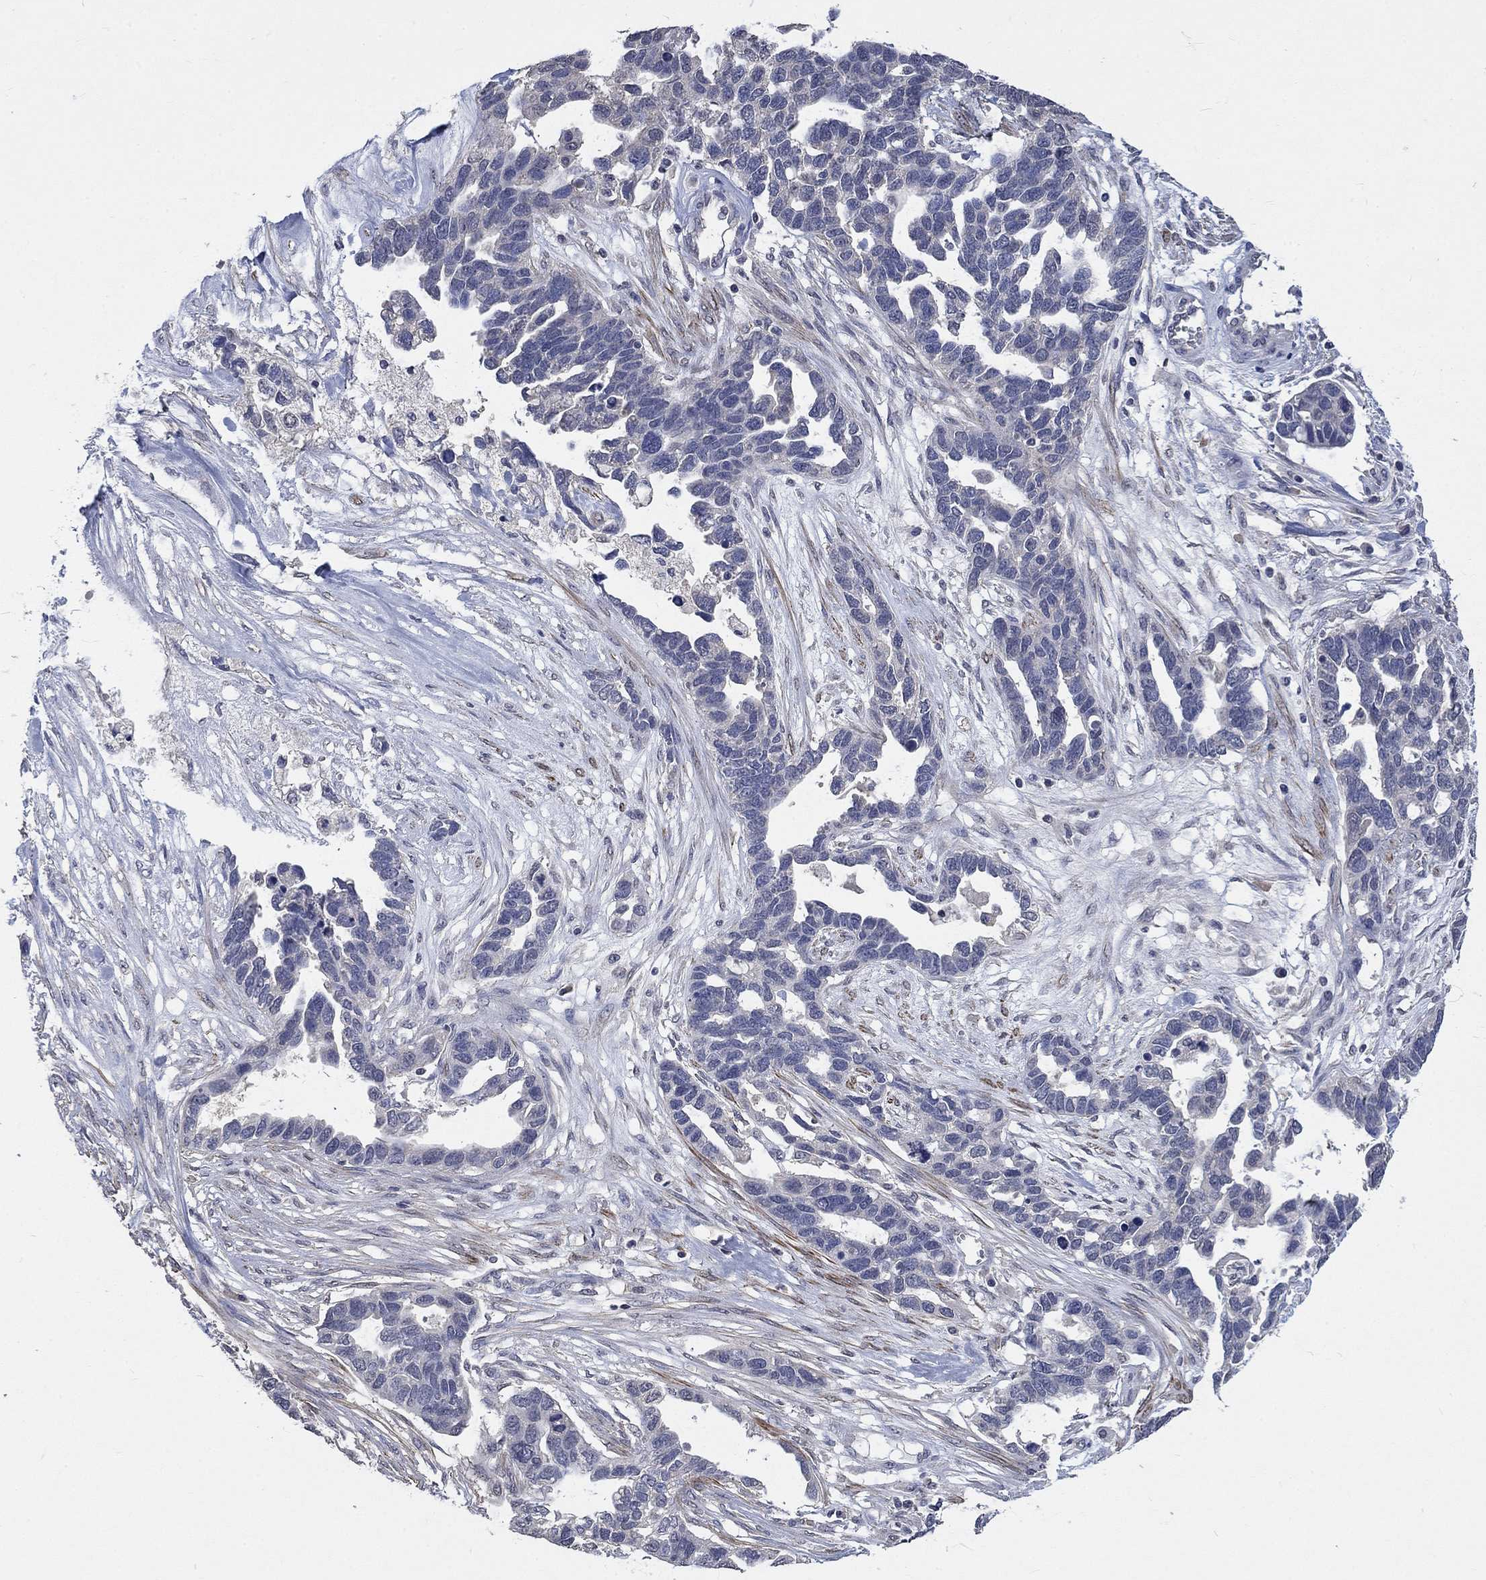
{"staining": {"intensity": "negative", "quantity": "none", "location": "none"}, "tissue": "ovarian cancer", "cell_type": "Tumor cells", "image_type": "cancer", "snomed": [{"axis": "morphology", "description": "Cystadenocarcinoma, serous, NOS"}, {"axis": "topography", "description": "Ovary"}], "caption": "There is no significant staining in tumor cells of serous cystadenocarcinoma (ovarian).", "gene": "ZBTB18", "patient": {"sex": "female", "age": 54}}